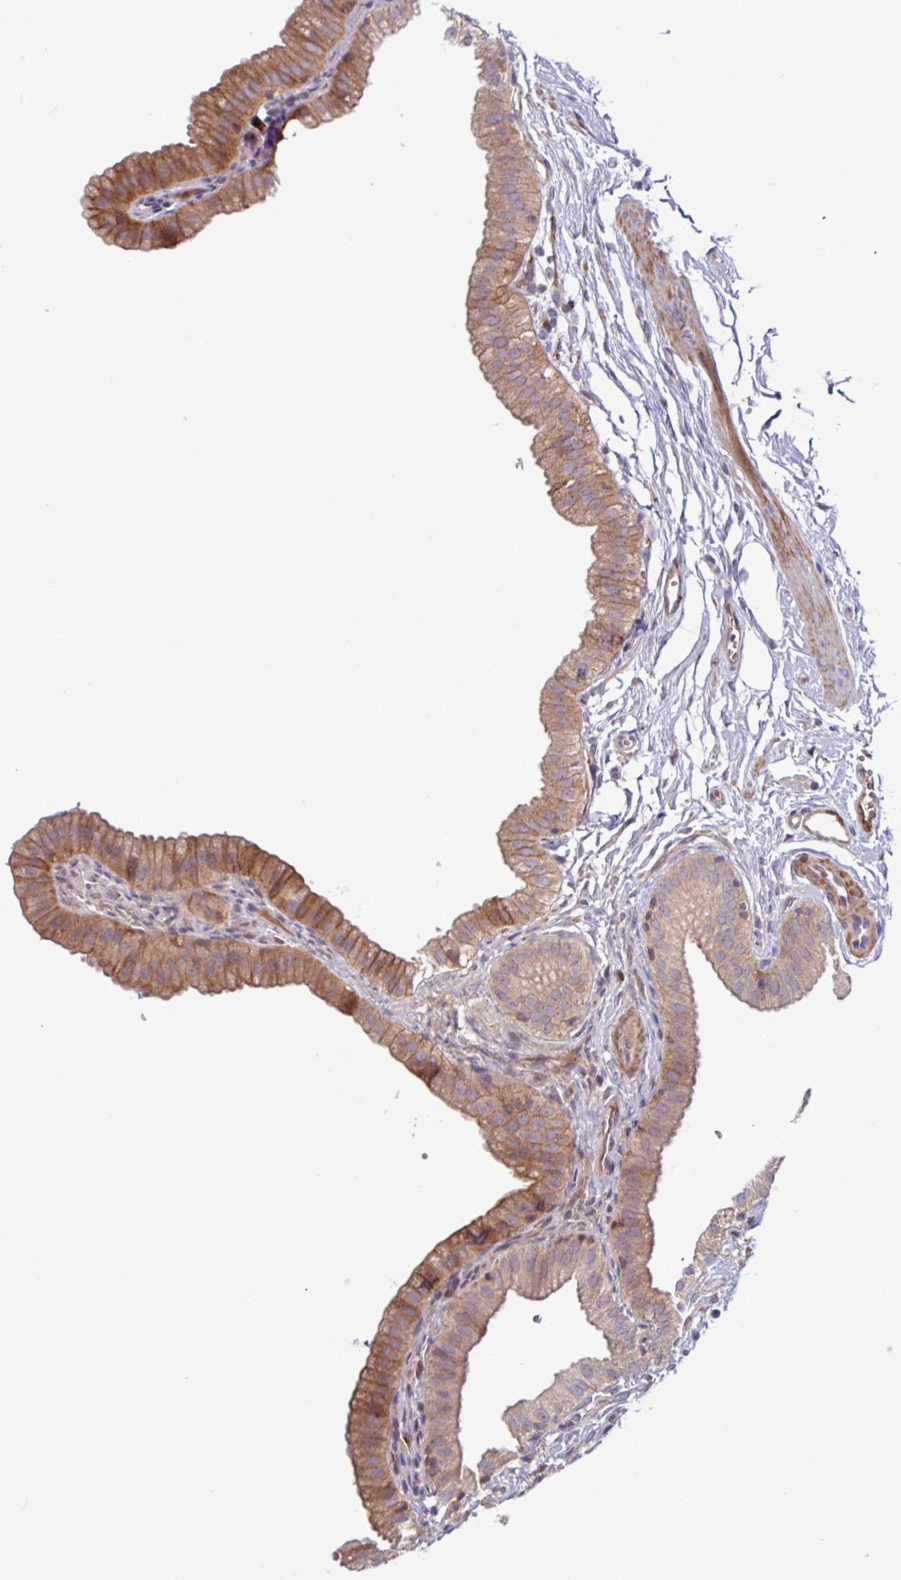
{"staining": {"intensity": "moderate", "quantity": "25%-75%", "location": "cytoplasmic/membranous"}, "tissue": "gallbladder", "cell_type": "Glandular cells", "image_type": "normal", "snomed": [{"axis": "morphology", "description": "Normal tissue, NOS"}, {"axis": "topography", "description": "Gallbladder"}], "caption": "Gallbladder stained for a protein (brown) exhibits moderate cytoplasmic/membranous positive expression in about 25%-75% of glandular cells.", "gene": "B4GALNT4", "patient": {"sex": "female", "age": 61}}